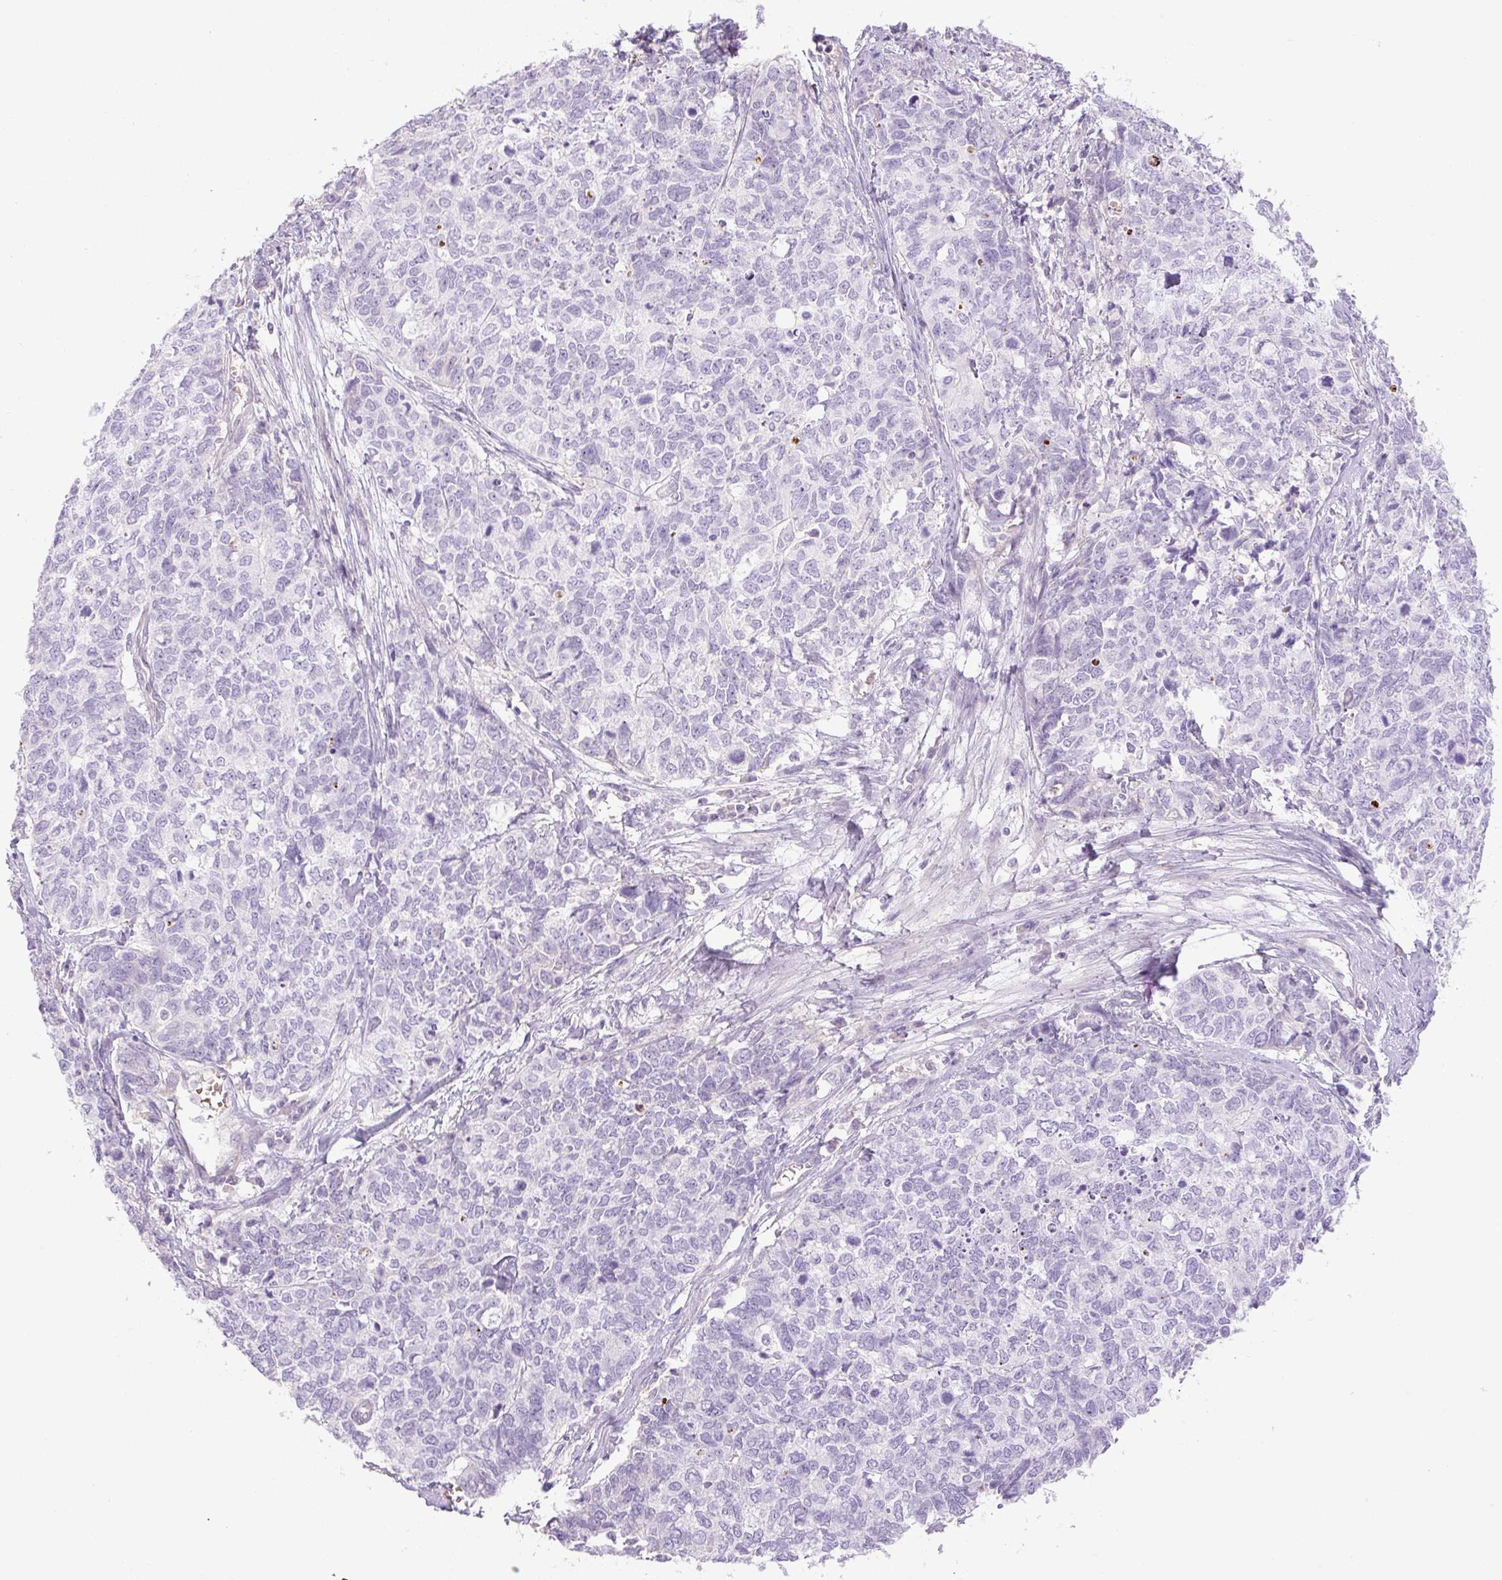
{"staining": {"intensity": "negative", "quantity": "none", "location": "none"}, "tissue": "cervical cancer", "cell_type": "Tumor cells", "image_type": "cancer", "snomed": [{"axis": "morphology", "description": "Squamous cell carcinoma, NOS"}, {"axis": "topography", "description": "Cervix"}], "caption": "The image exhibits no significant expression in tumor cells of cervical squamous cell carcinoma. (Immunohistochemistry, brightfield microscopy, high magnification).", "gene": "MIA2", "patient": {"sex": "female", "age": 63}}